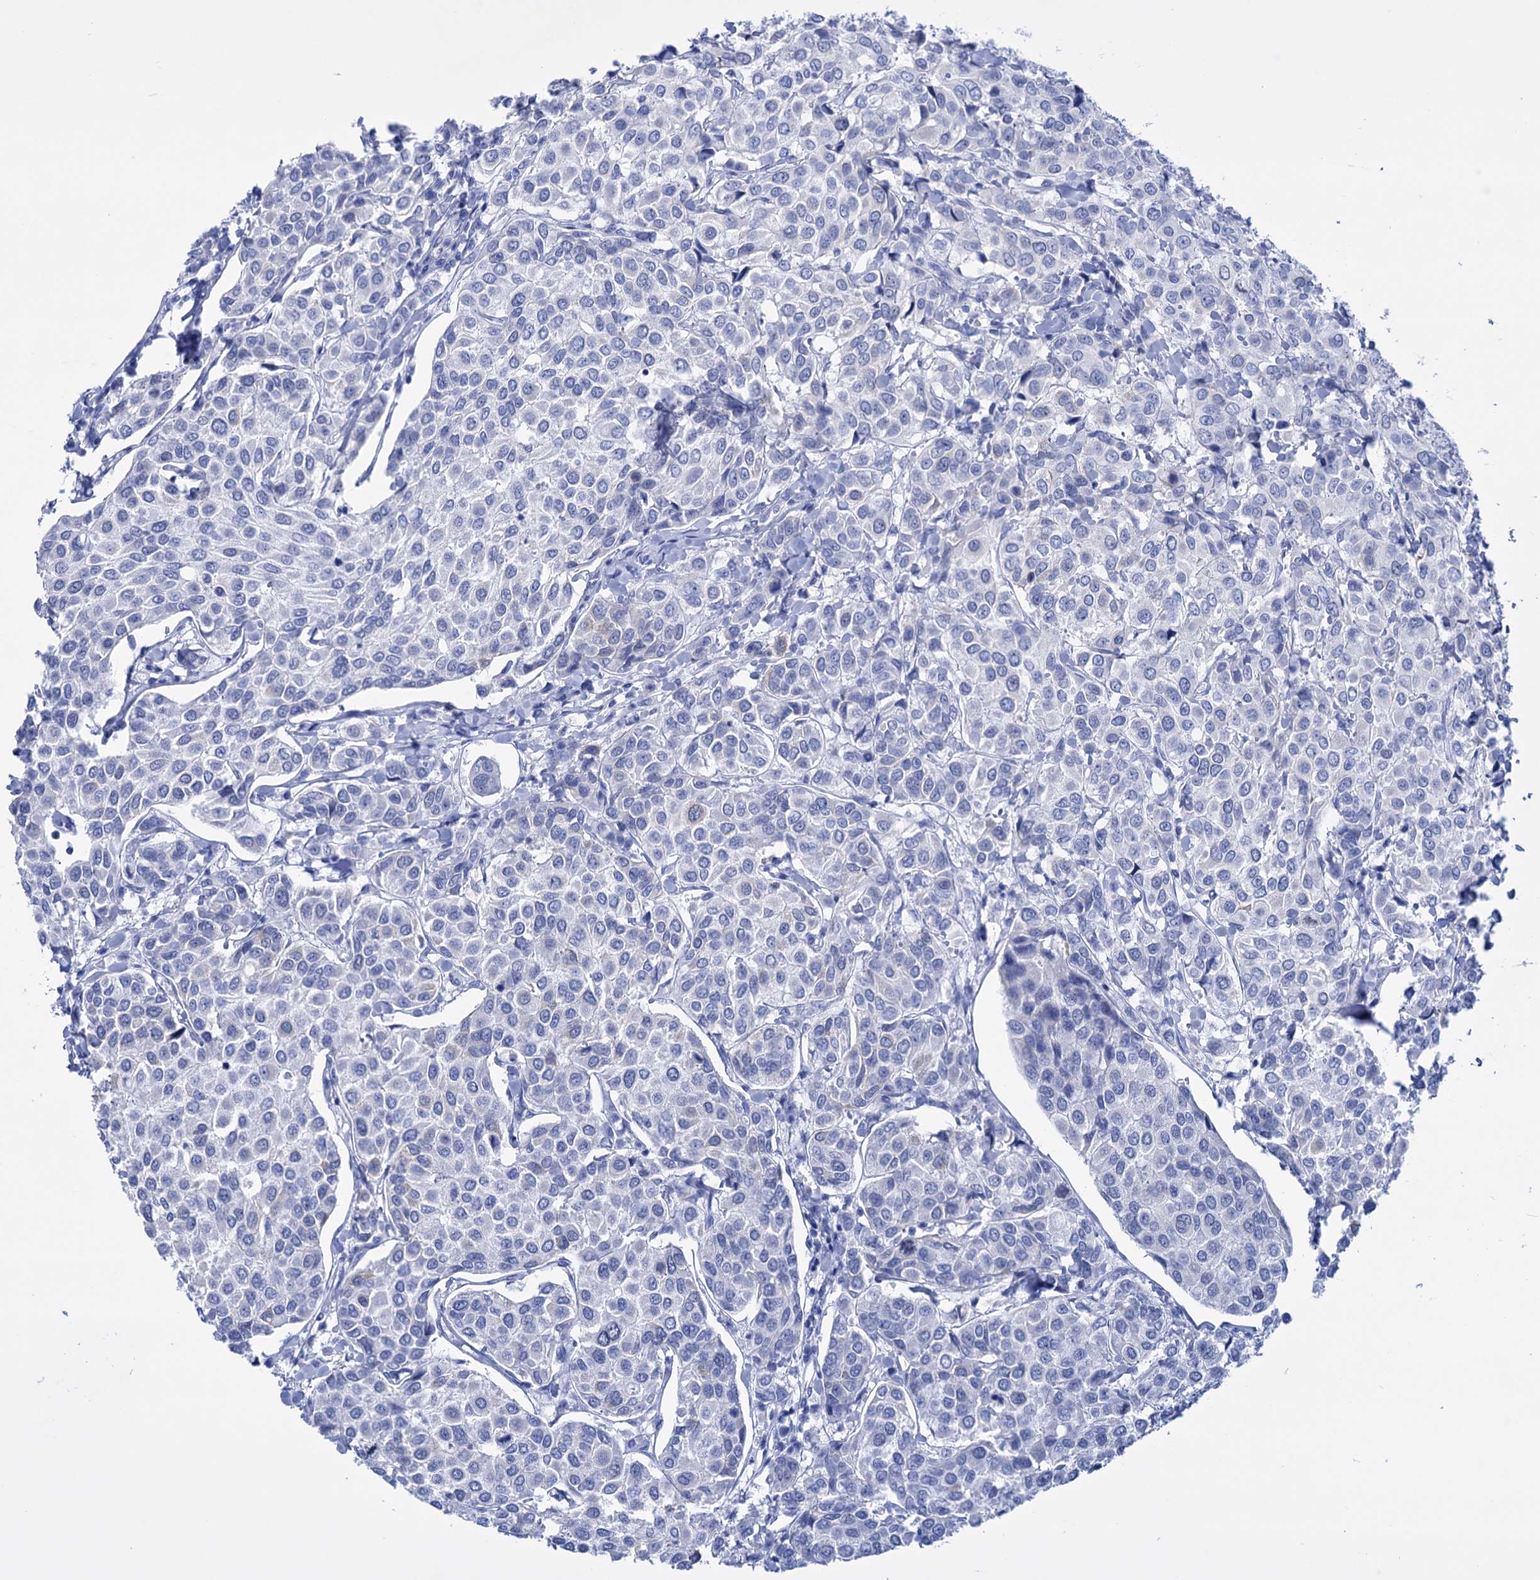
{"staining": {"intensity": "negative", "quantity": "none", "location": "none"}, "tissue": "breast cancer", "cell_type": "Tumor cells", "image_type": "cancer", "snomed": [{"axis": "morphology", "description": "Duct carcinoma"}, {"axis": "topography", "description": "Breast"}], "caption": "A high-resolution histopathology image shows immunohistochemistry staining of breast cancer (invasive ductal carcinoma), which shows no significant expression in tumor cells.", "gene": "FBXW12", "patient": {"sex": "female", "age": 55}}